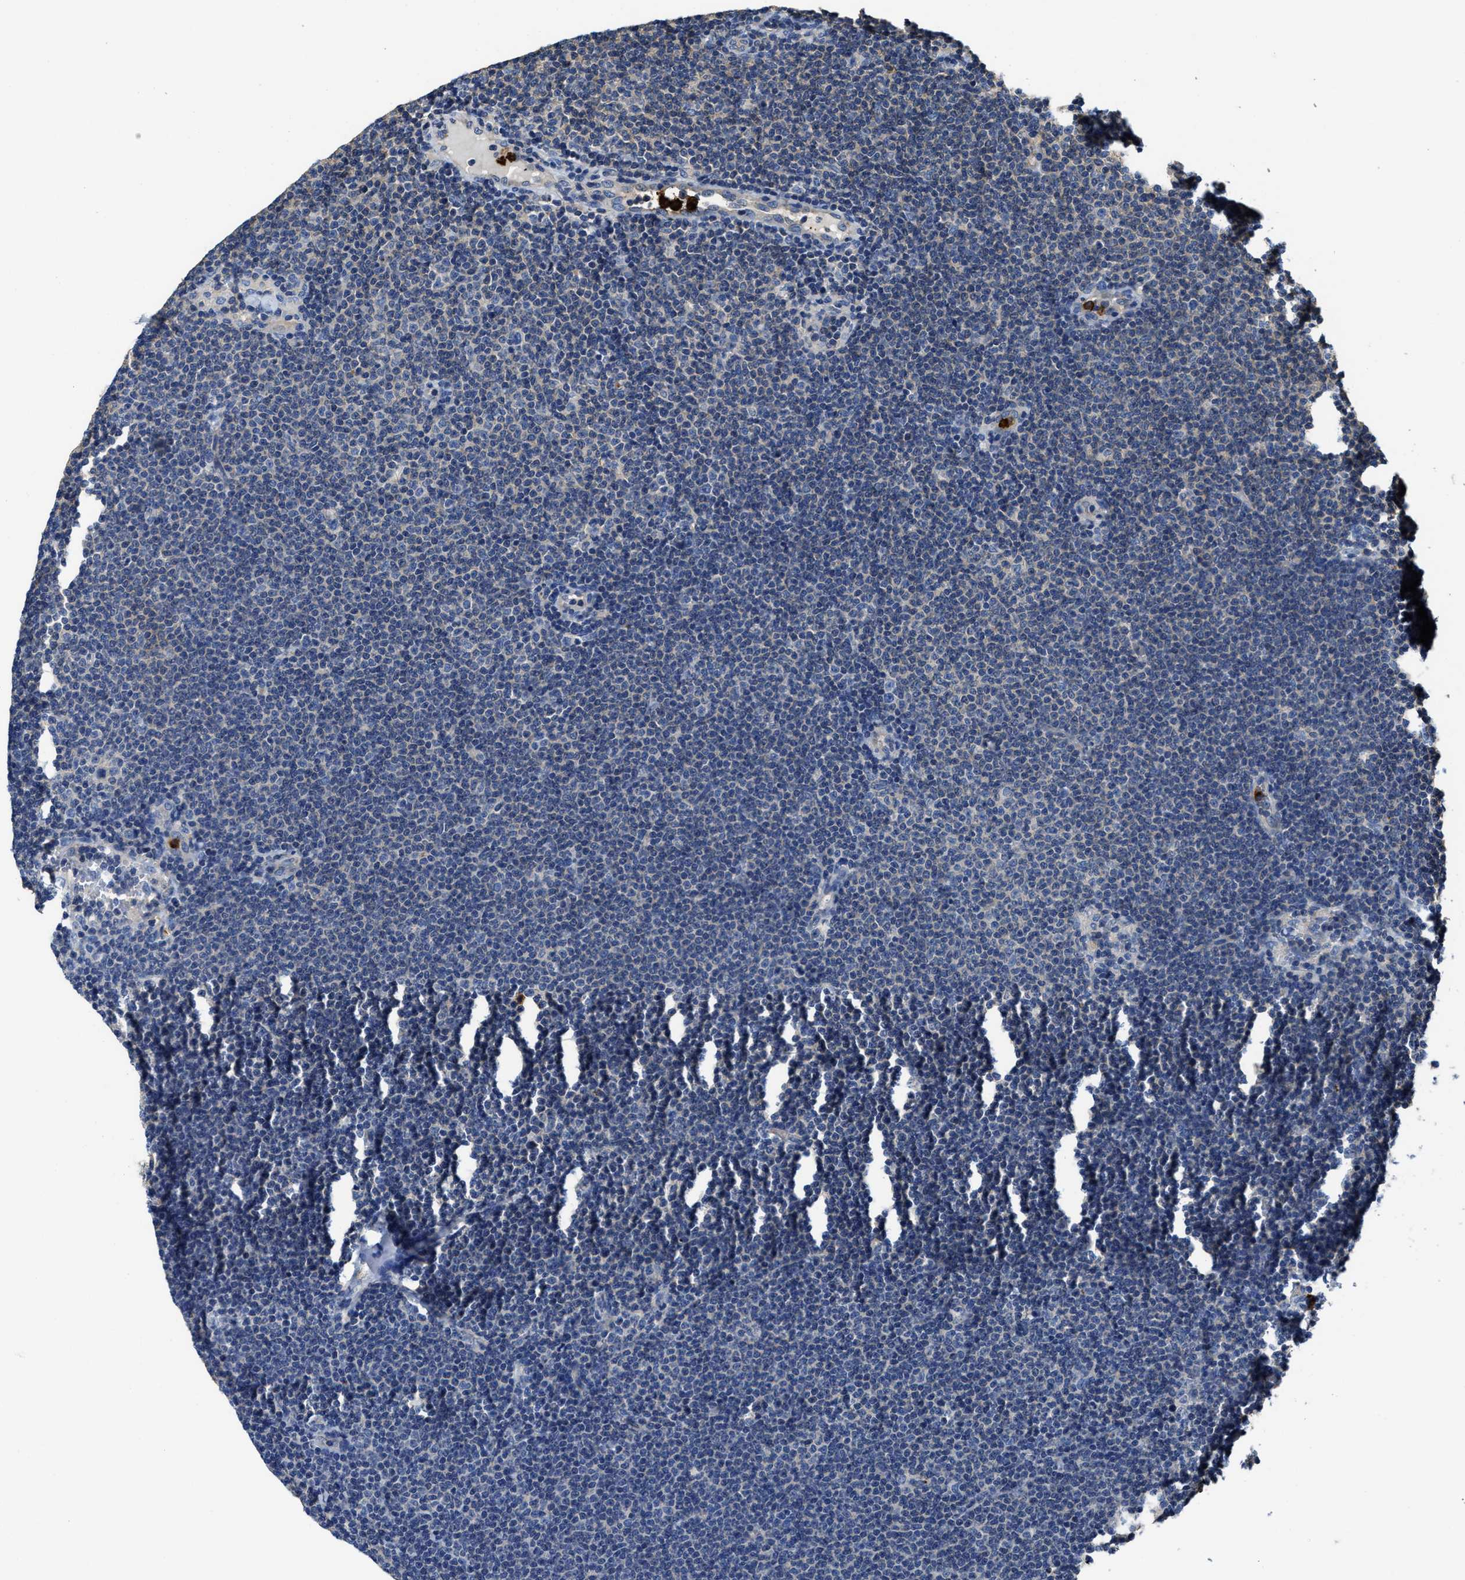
{"staining": {"intensity": "negative", "quantity": "none", "location": "none"}, "tissue": "lymphoma", "cell_type": "Tumor cells", "image_type": "cancer", "snomed": [{"axis": "morphology", "description": "Malignant lymphoma, non-Hodgkin's type, Low grade"}, {"axis": "topography", "description": "Lymph node"}], "caption": "Immunohistochemistry (IHC) image of human malignant lymphoma, non-Hodgkin's type (low-grade) stained for a protein (brown), which shows no positivity in tumor cells. The staining is performed using DAB brown chromogen with nuclei counter-stained in using hematoxylin.", "gene": "TRAF6", "patient": {"sex": "female", "age": 53}}